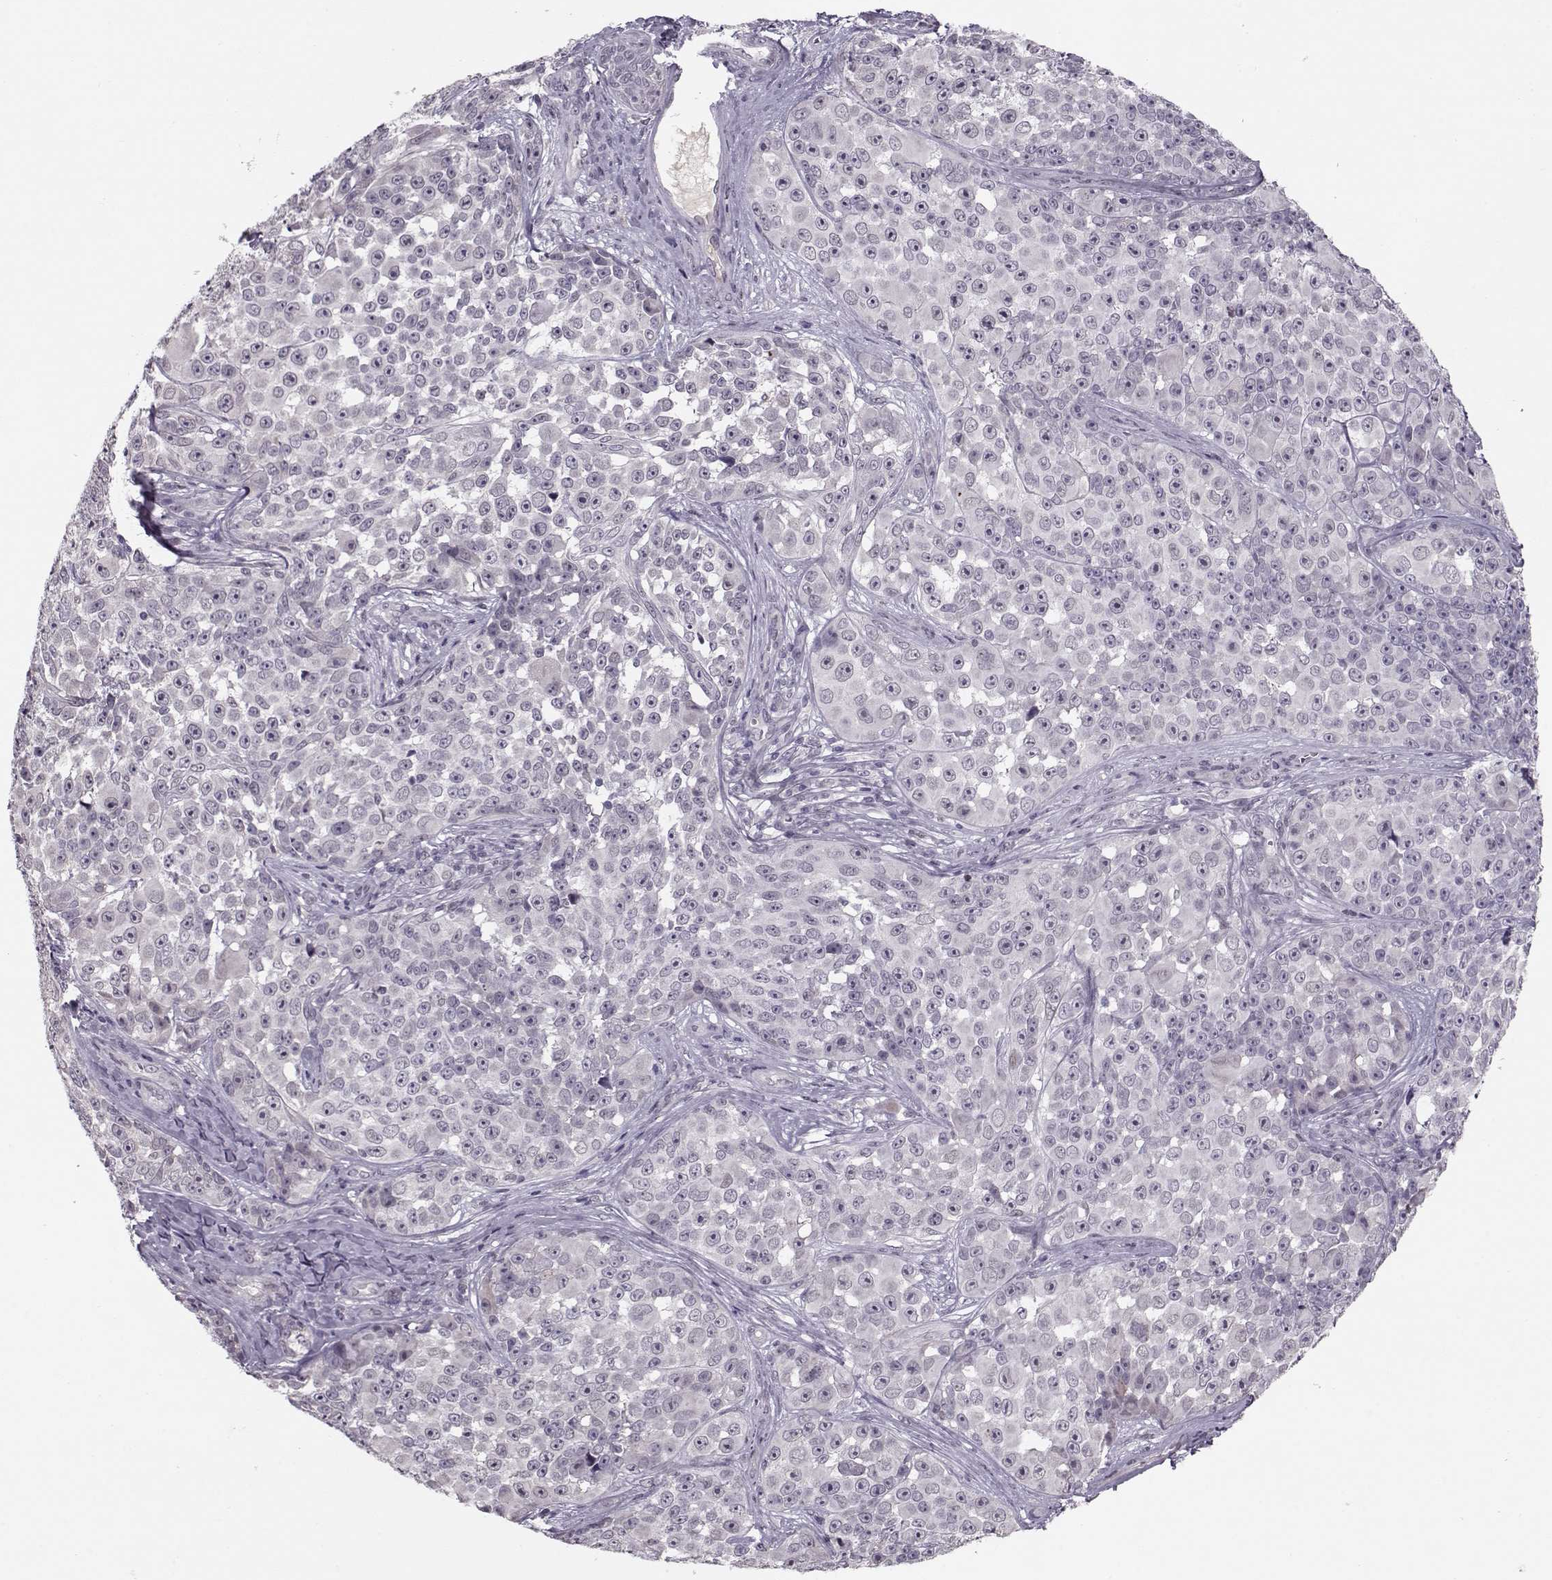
{"staining": {"intensity": "negative", "quantity": "none", "location": "none"}, "tissue": "melanoma", "cell_type": "Tumor cells", "image_type": "cancer", "snomed": [{"axis": "morphology", "description": "Malignant melanoma, NOS"}, {"axis": "topography", "description": "Skin"}], "caption": "Tumor cells are negative for brown protein staining in melanoma.", "gene": "DNAI3", "patient": {"sex": "female", "age": 88}}